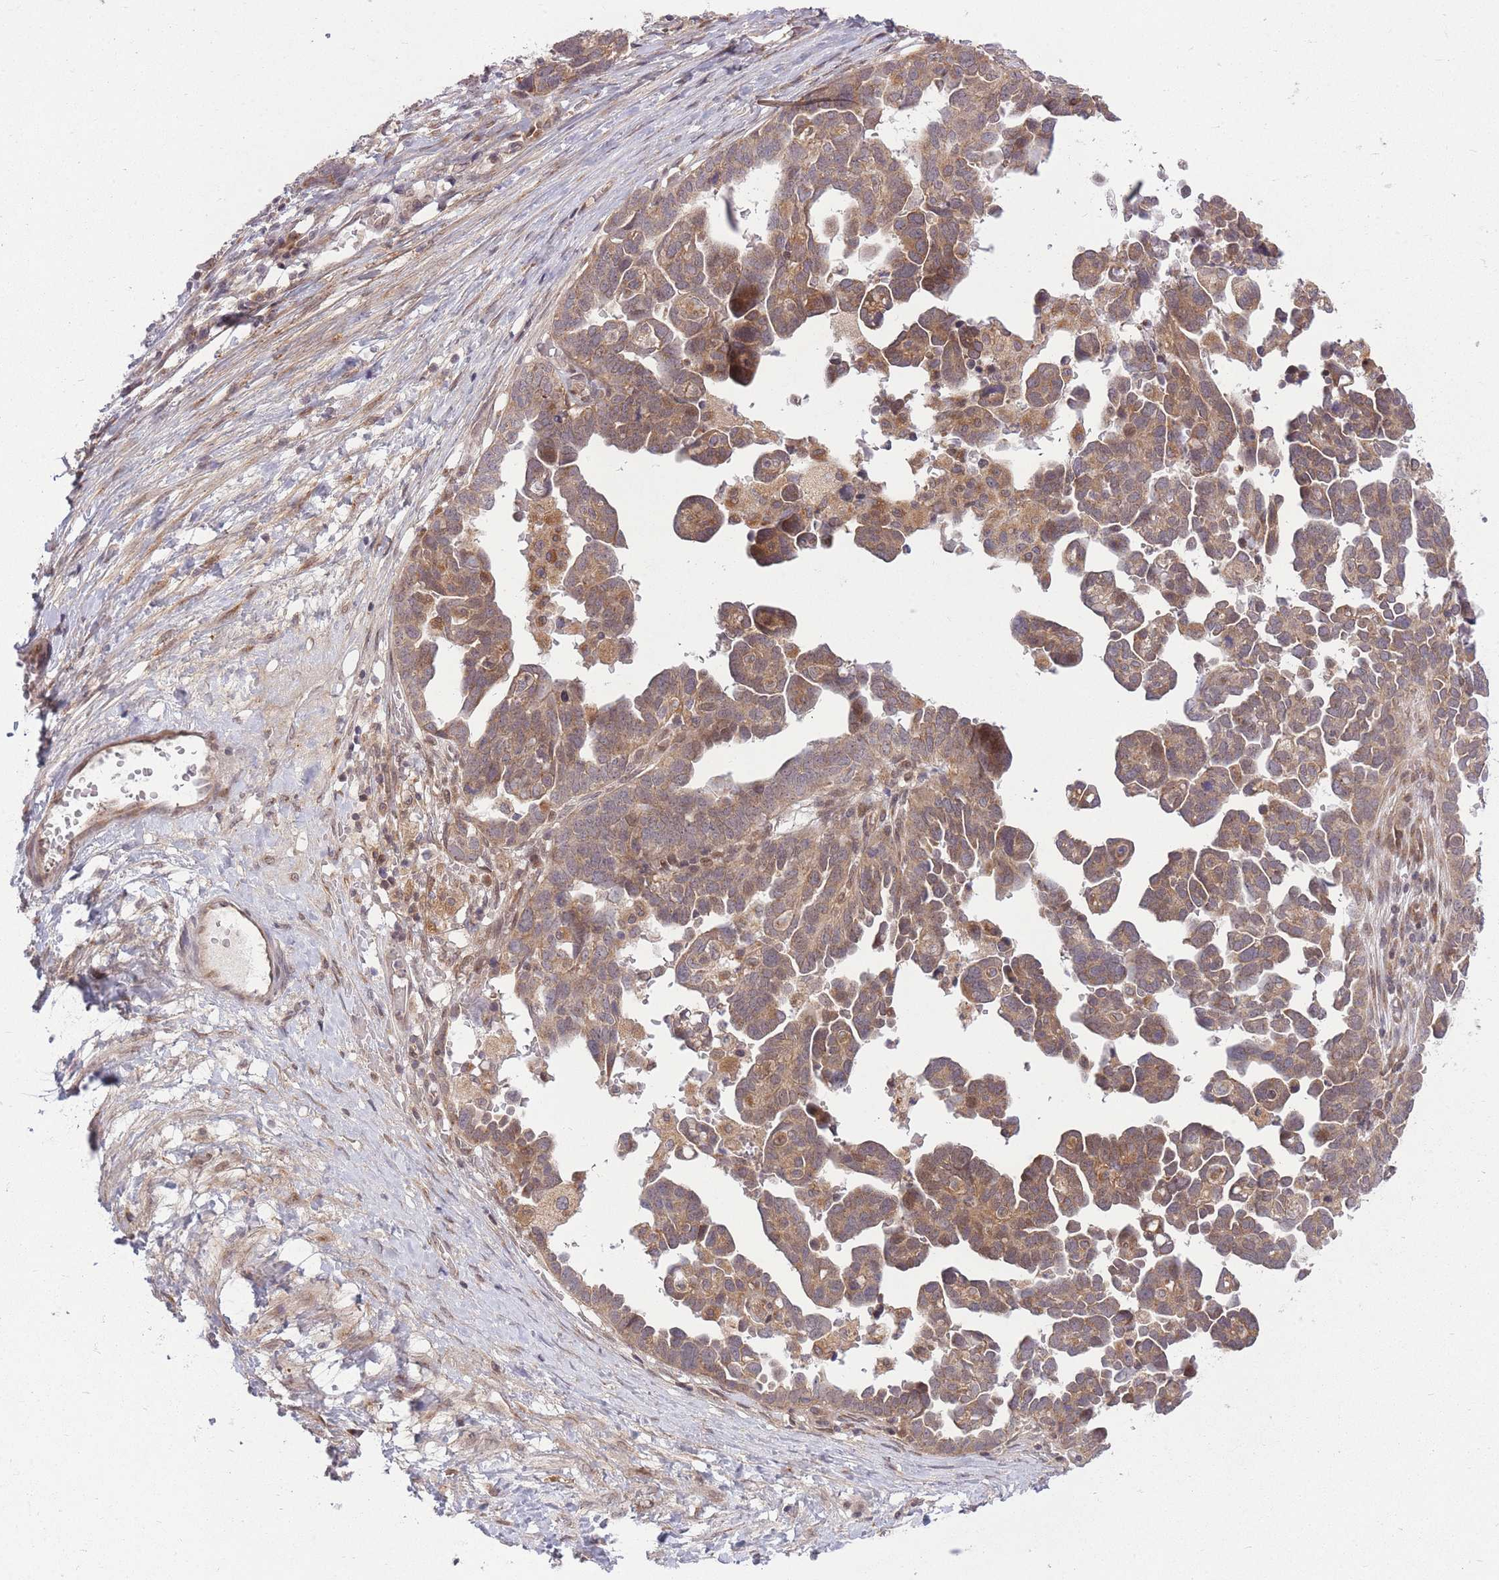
{"staining": {"intensity": "moderate", "quantity": ">75%", "location": "cytoplasmic/membranous"}, "tissue": "ovarian cancer", "cell_type": "Tumor cells", "image_type": "cancer", "snomed": [{"axis": "morphology", "description": "Cystadenocarcinoma, serous, NOS"}, {"axis": "topography", "description": "Ovary"}], "caption": "Human serous cystadenocarcinoma (ovarian) stained with a protein marker exhibits moderate staining in tumor cells.", "gene": "ZNF391", "patient": {"sex": "female", "age": 54}}